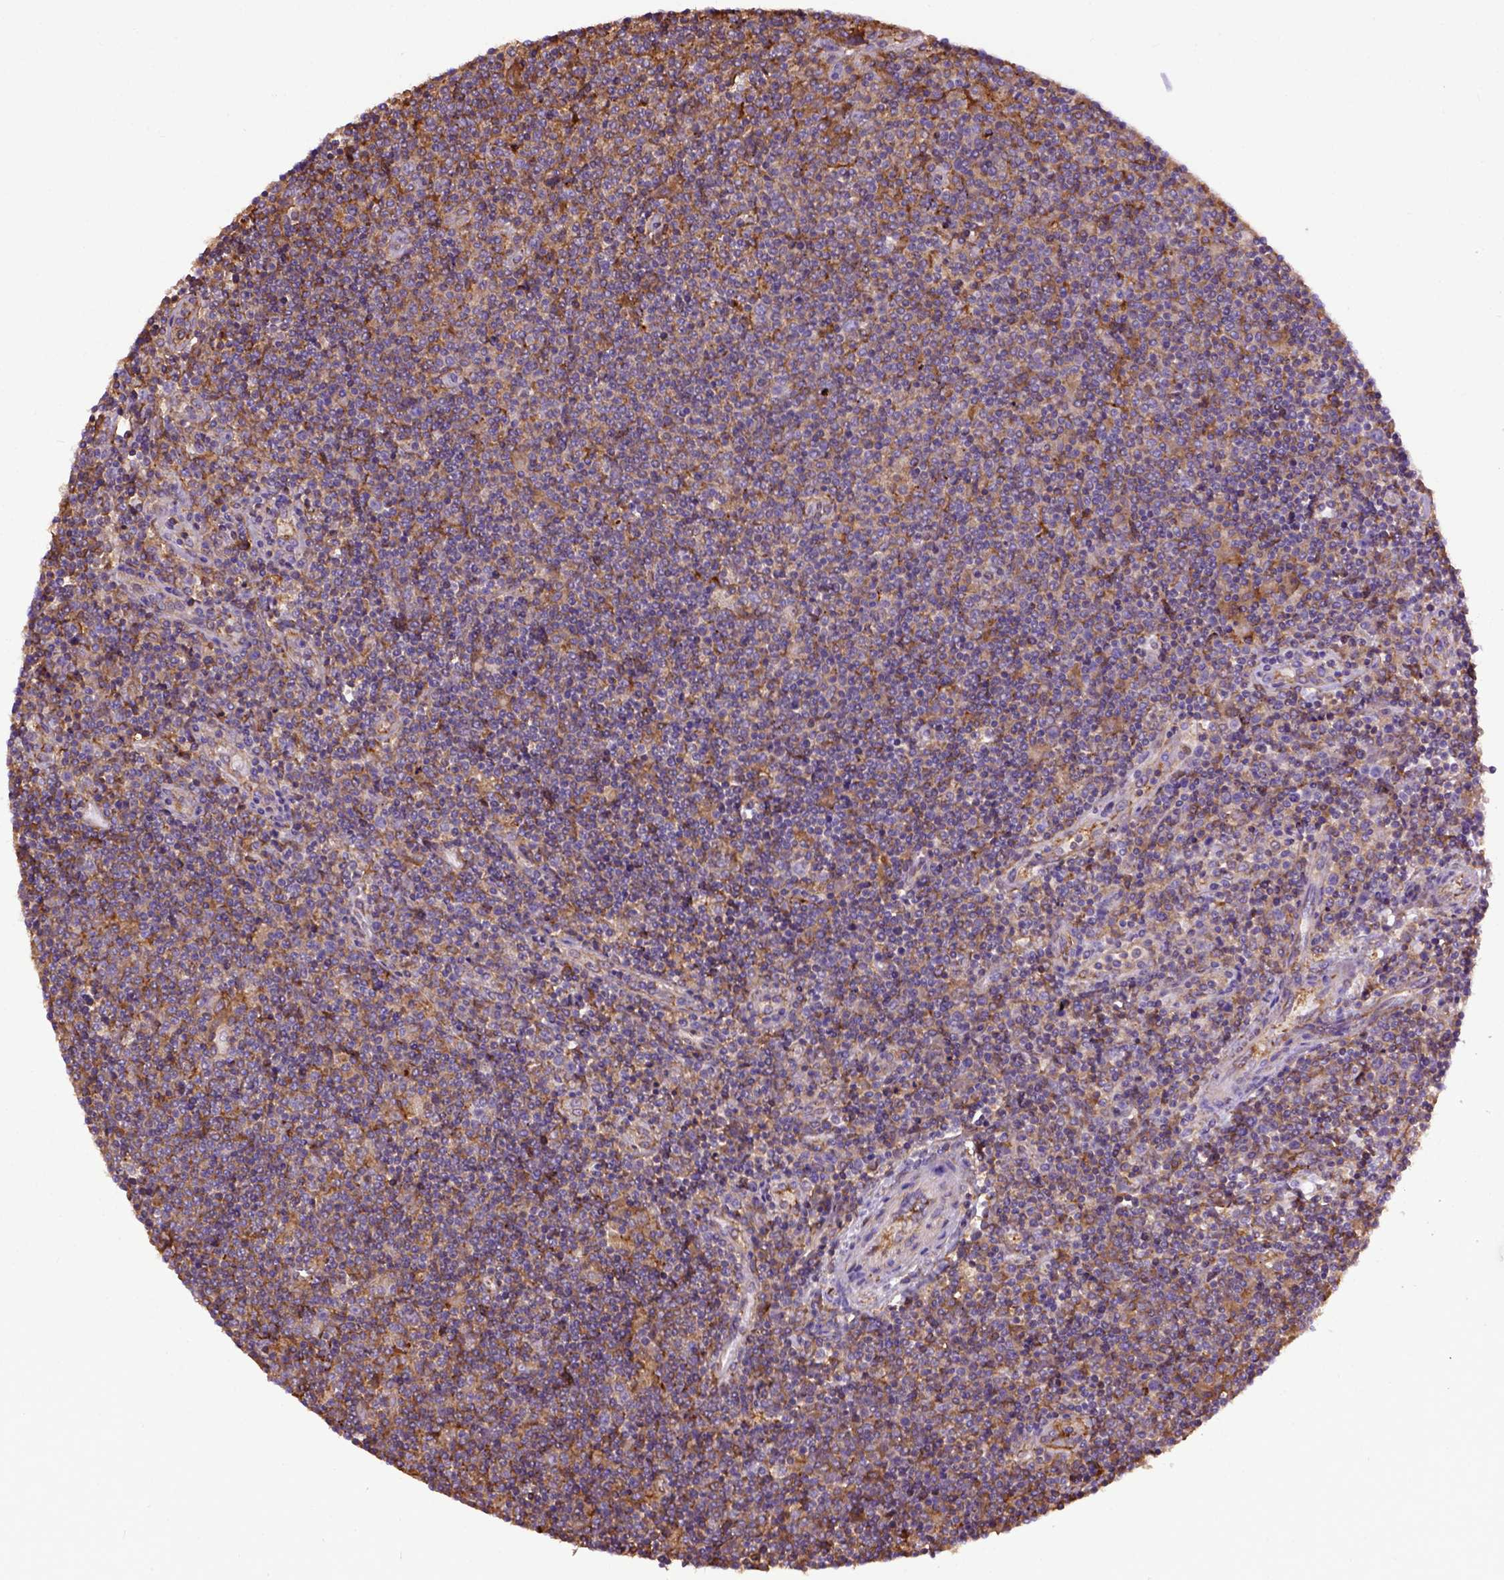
{"staining": {"intensity": "weak", "quantity": ">75%", "location": "cytoplasmic/membranous"}, "tissue": "lymphoma", "cell_type": "Tumor cells", "image_type": "cancer", "snomed": [{"axis": "morphology", "description": "Hodgkin's disease, NOS"}, {"axis": "topography", "description": "Lymph node"}], "caption": "Immunohistochemical staining of Hodgkin's disease displays weak cytoplasmic/membranous protein expression in about >75% of tumor cells.", "gene": "MVP", "patient": {"sex": "male", "age": 40}}